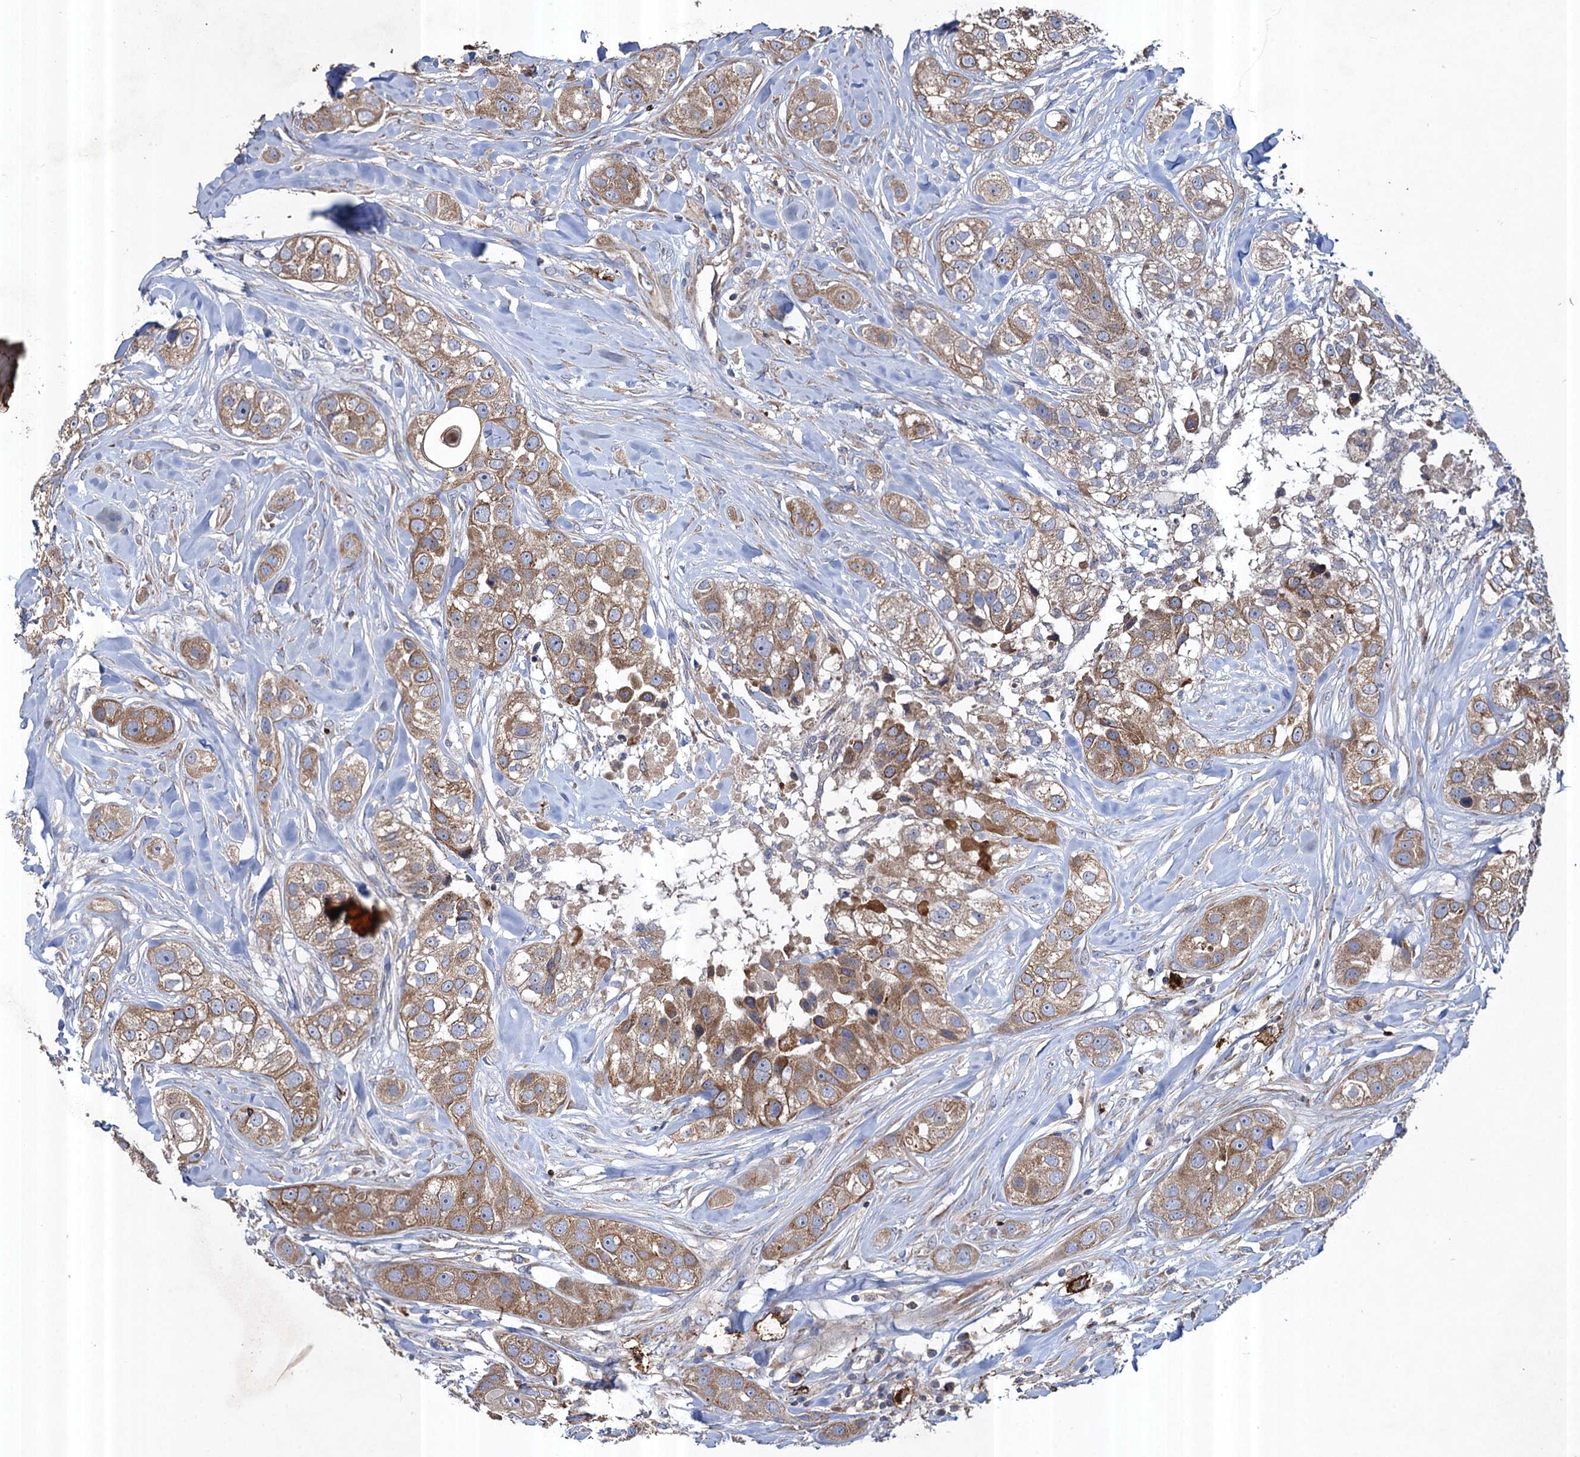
{"staining": {"intensity": "moderate", "quantity": ">75%", "location": "cytoplasmic/membranous"}, "tissue": "head and neck cancer", "cell_type": "Tumor cells", "image_type": "cancer", "snomed": [{"axis": "morphology", "description": "Normal tissue, NOS"}, {"axis": "morphology", "description": "Squamous cell carcinoma, NOS"}, {"axis": "topography", "description": "Skeletal muscle"}, {"axis": "topography", "description": "Head-Neck"}], "caption": "Protein staining displays moderate cytoplasmic/membranous positivity in approximately >75% of tumor cells in head and neck squamous cell carcinoma.", "gene": "TXNDC11", "patient": {"sex": "male", "age": 51}}